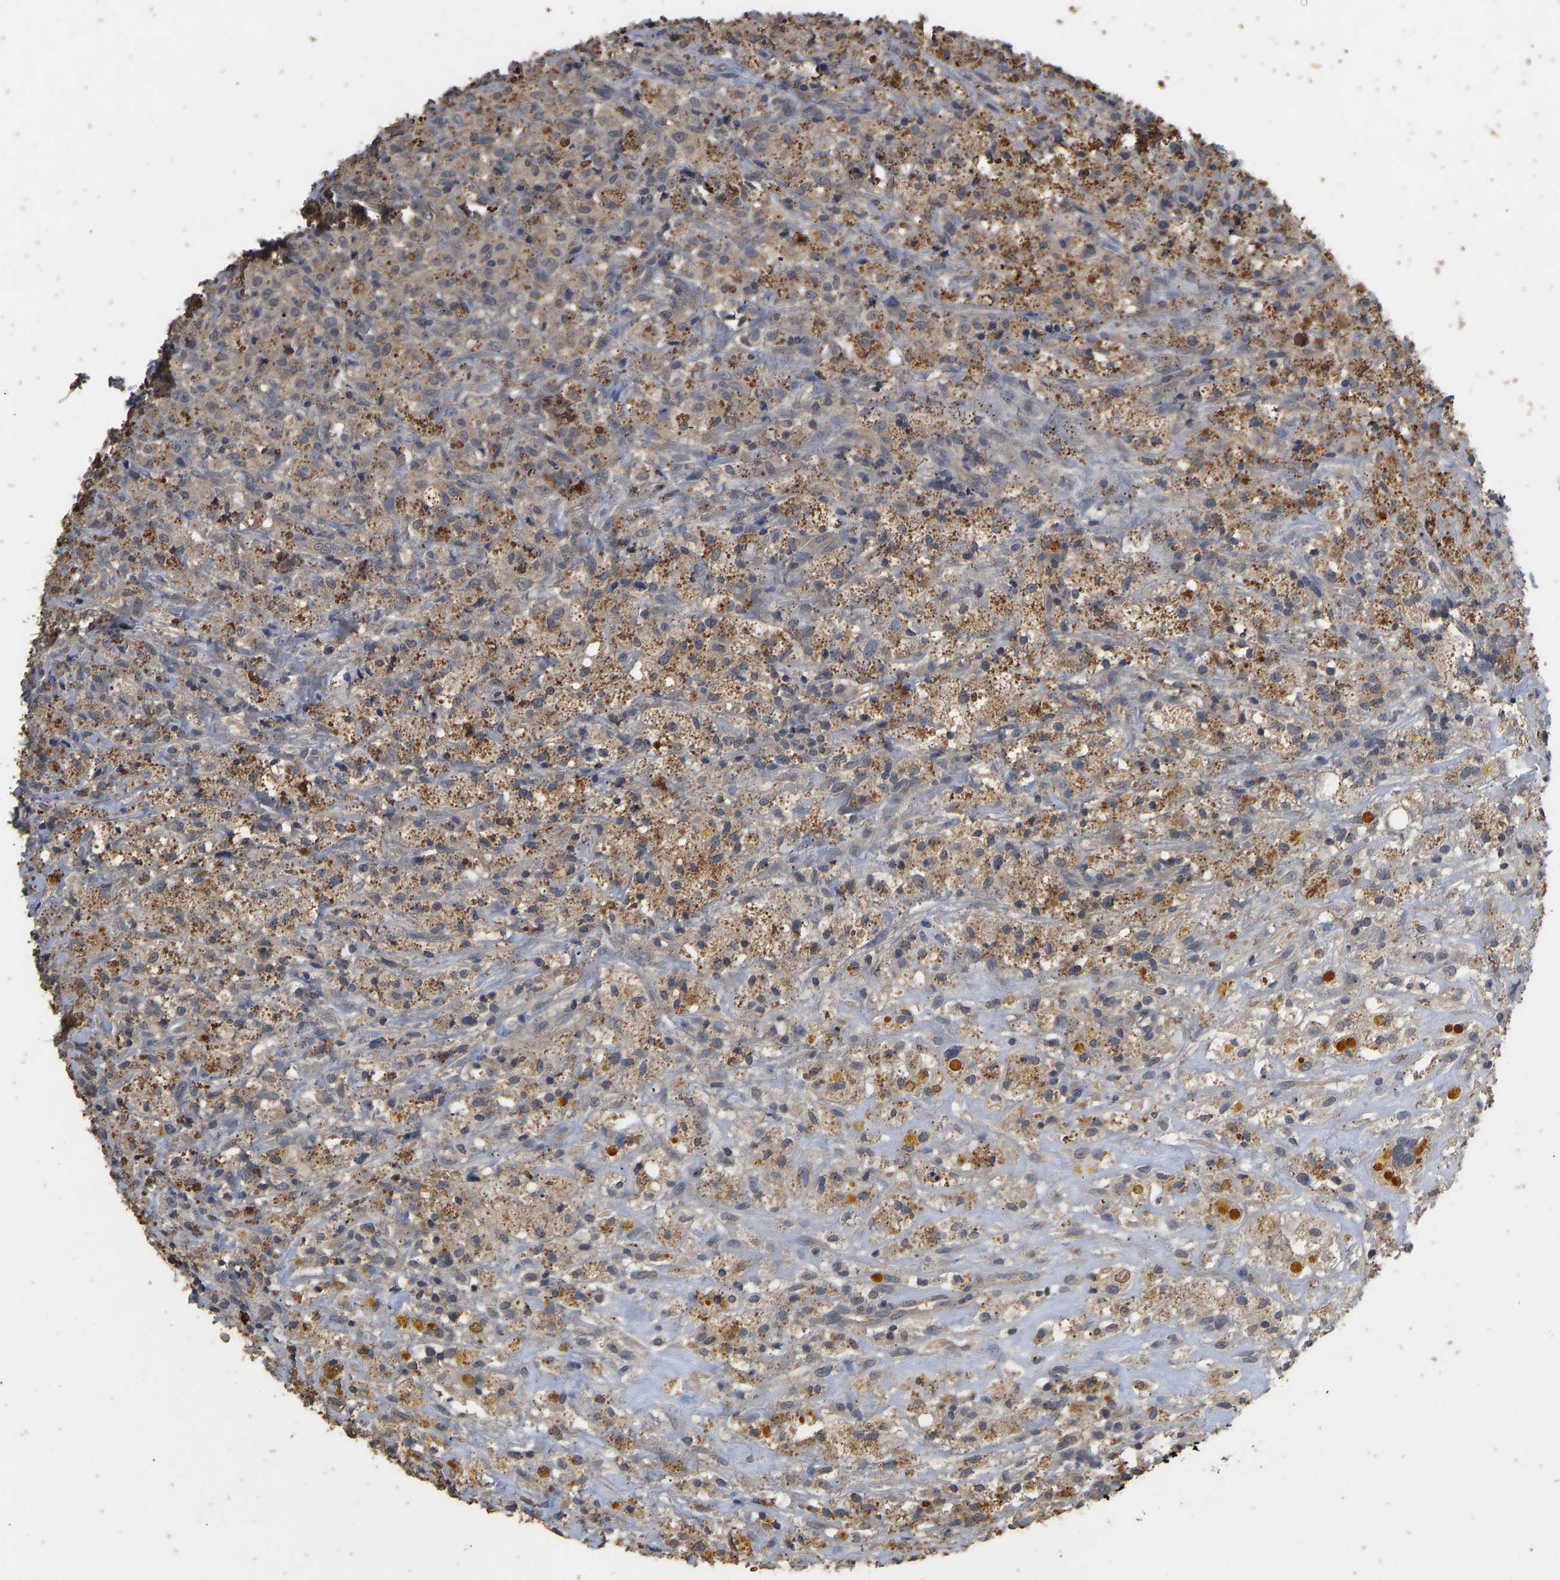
{"staining": {"intensity": "moderate", "quantity": "<25%", "location": "cytoplasmic/membranous"}, "tissue": "testis cancer", "cell_type": "Tumor cells", "image_type": "cancer", "snomed": [{"axis": "morphology", "description": "Carcinoma, Embryonal, NOS"}, {"axis": "topography", "description": "Testis"}], "caption": "Immunohistochemistry (IHC) (DAB (3,3'-diaminobenzidine)) staining of testis embryonal carcinoma shows moderate cytoplasmic/membranous protein expression in approximately <25% of tumor cells. (Brightfield microscopy of DAB IHC at high magnification).", "gene": "CIDEC", "patient": {"sex": "male", "age": 2}}